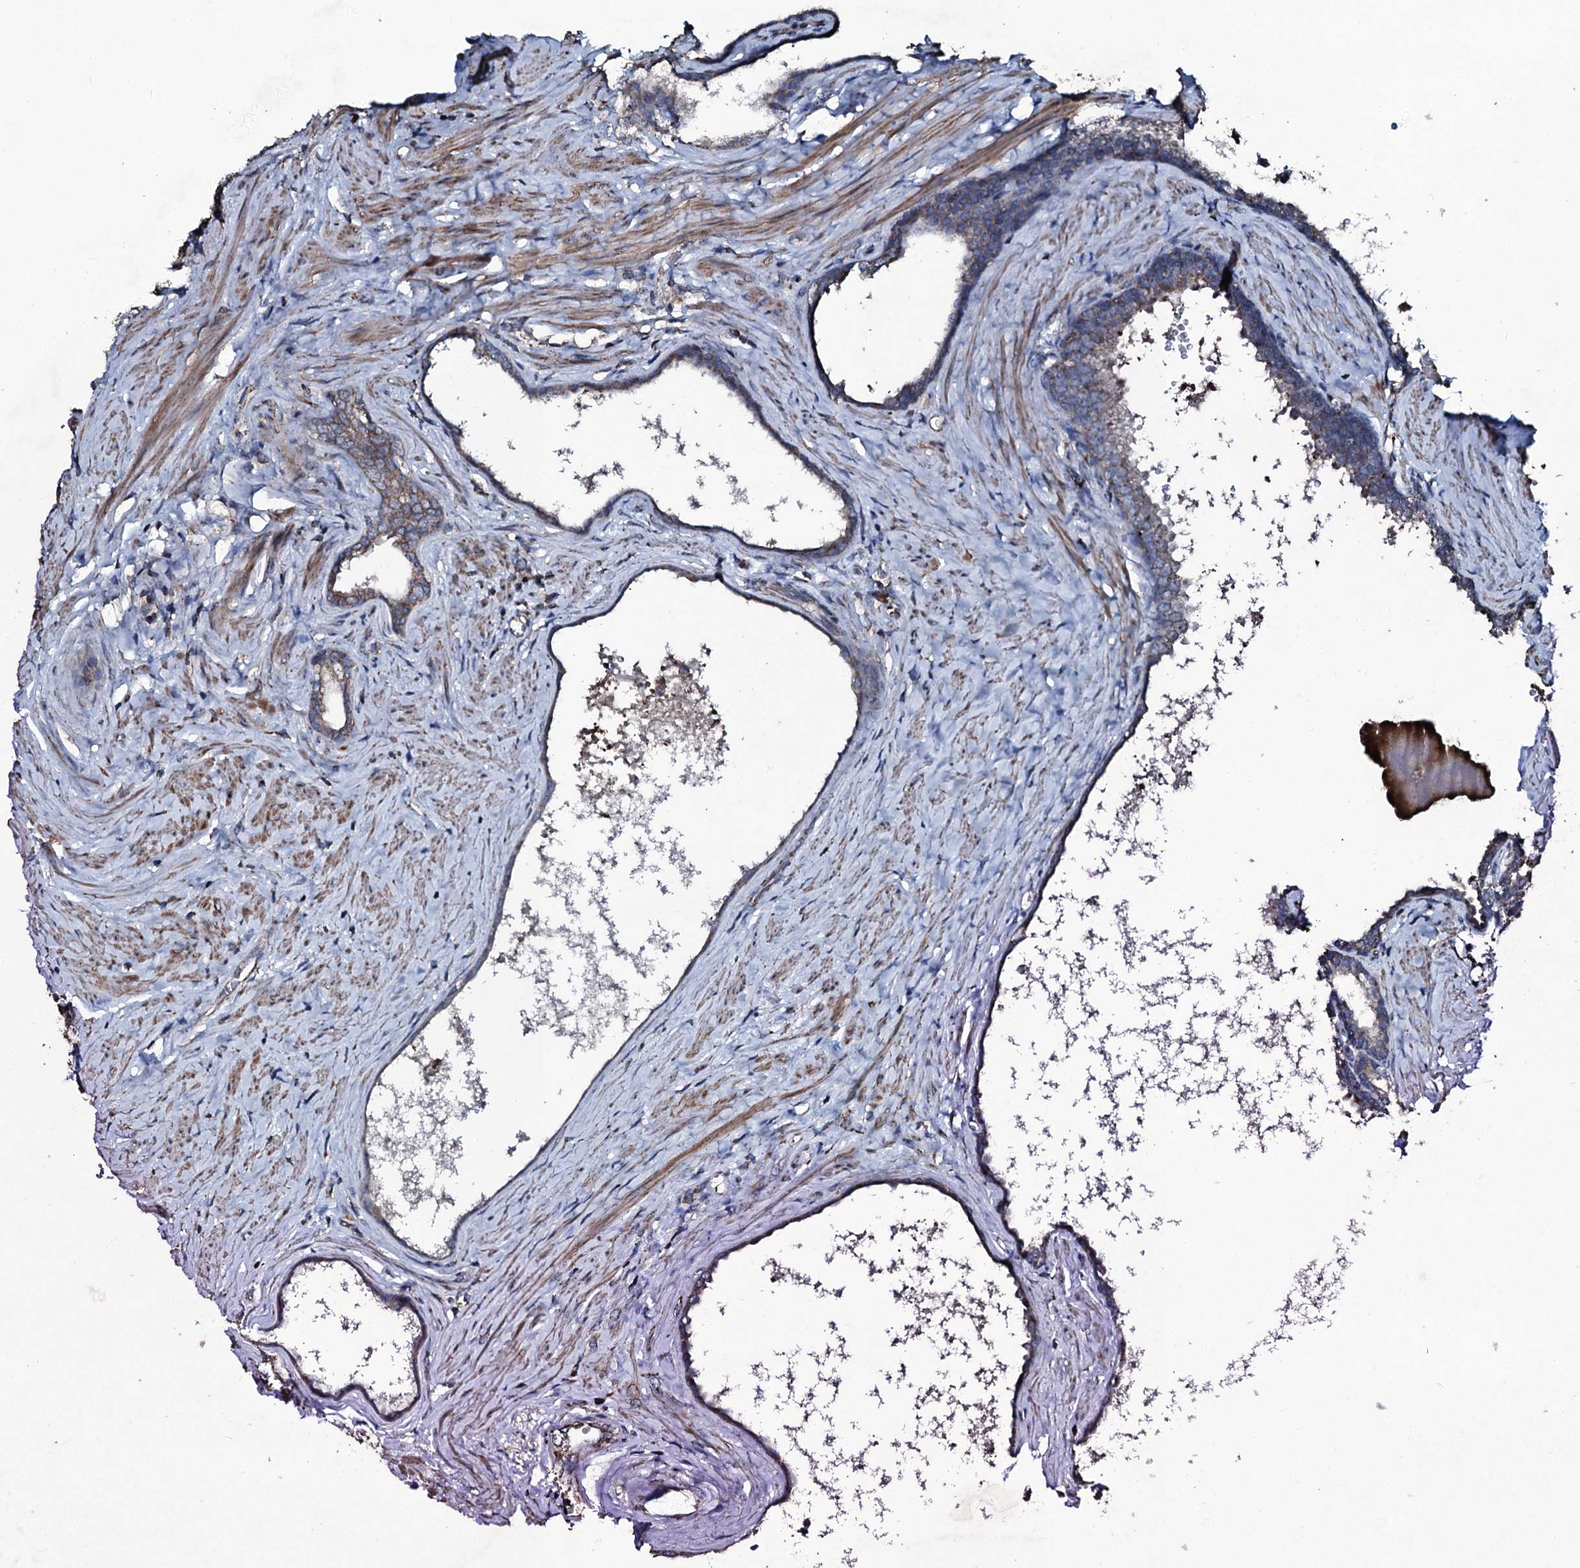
{"staining": {"intensity": "moderate", "quantity": "25%-75%", "location": "cytoplasmic/membranous"}, "tissue": "prostate cancer", "cell_type": "Tumor cells", "image_type": "cancer", "snomed": [{"axis": "morphology", "description": "Adenocarcinoma, Low grade"}, {"axis": "topography", "description": "Prostate"}], "caption": "Moderate cytoplasmic/membranous protein expression is appreciated in about 25%-75% of tumor cells in prostate cancer (adenocarcinoma (low-grade)).", "gene": "DYNC2I2", "patient": {"sex": "male", "age": 71}}